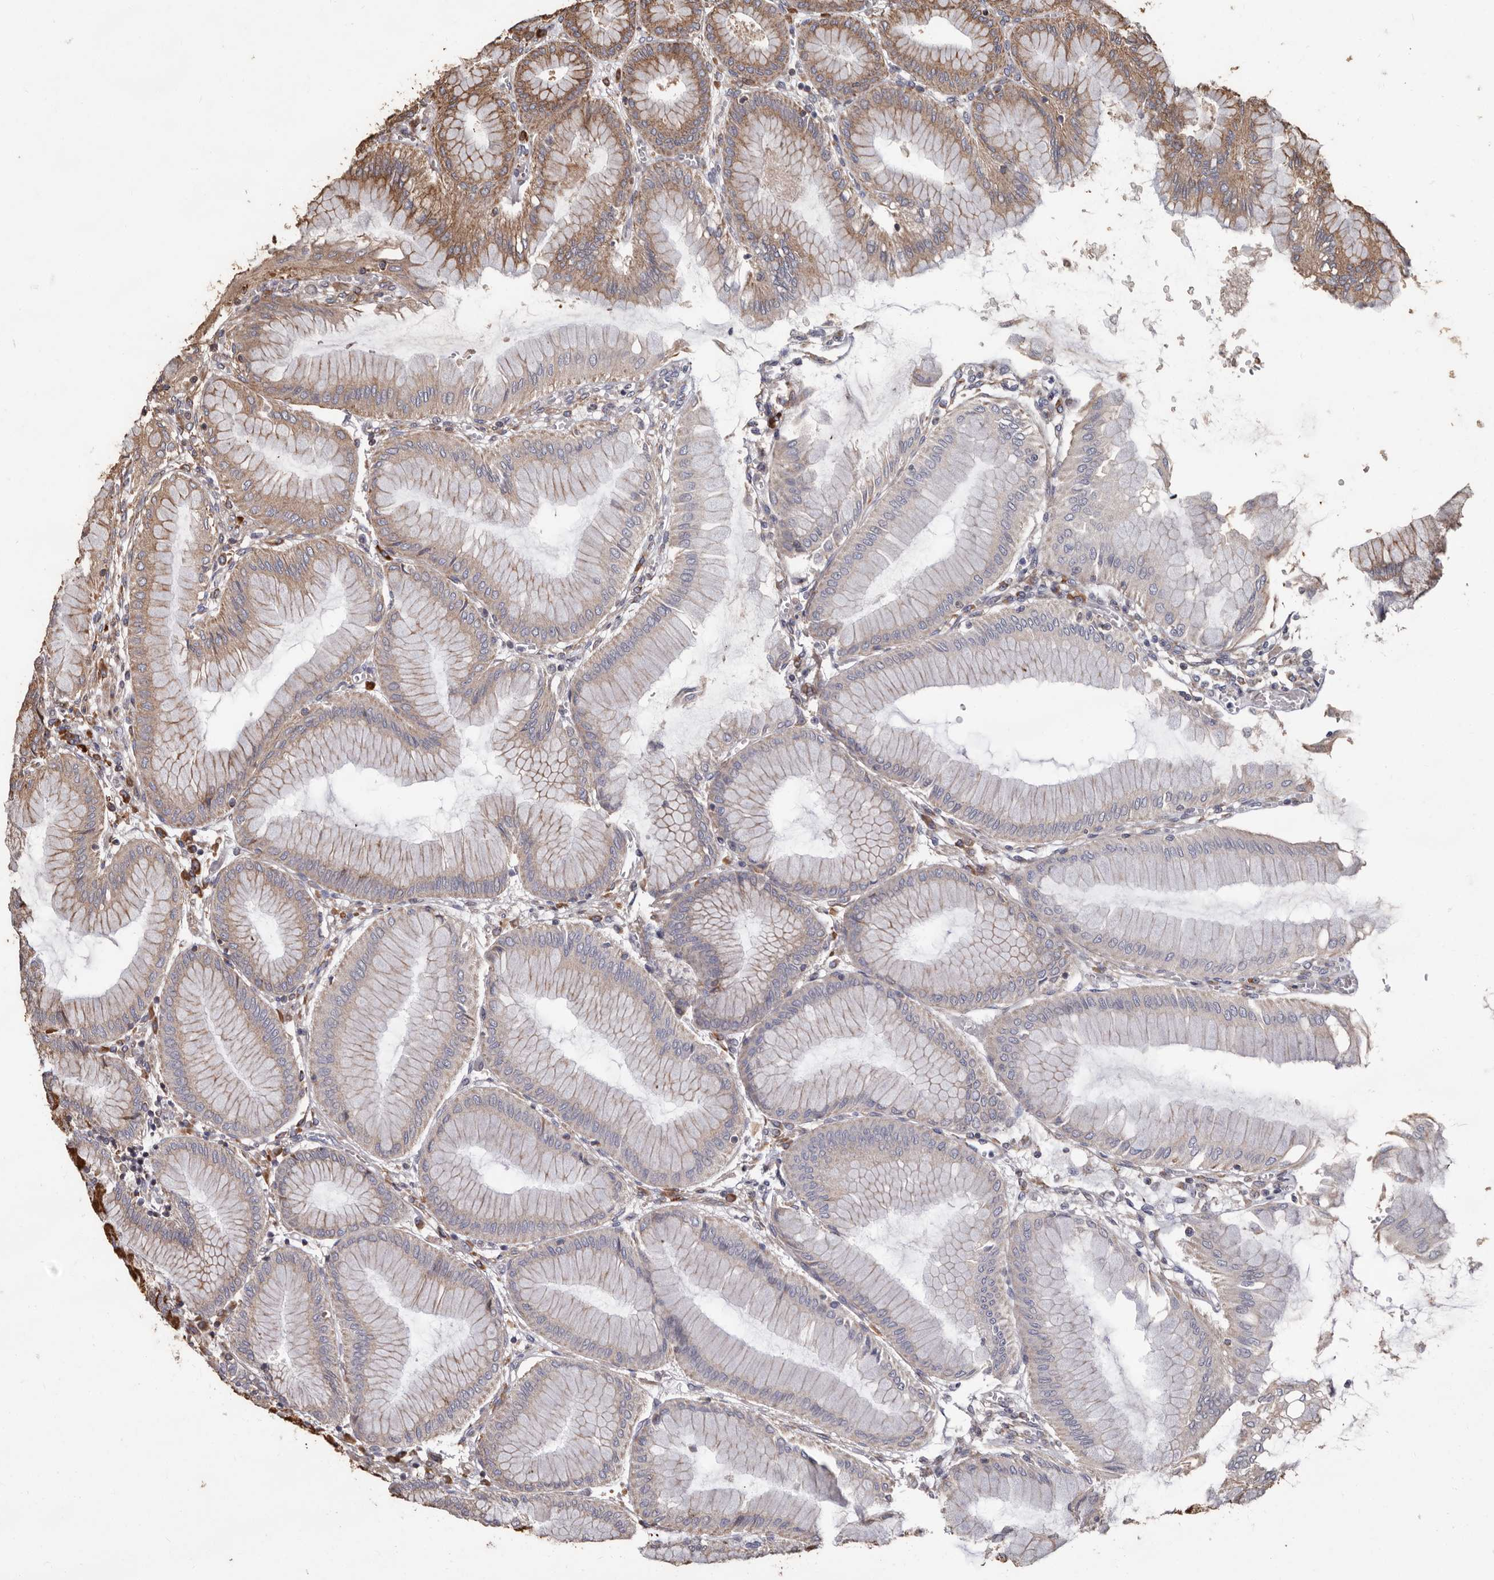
{"staining": {"intensity": "moderate", "quantity": "25%-75%", "location": "cytoplasmic/membranous"}, "tissue": "stomach", "cell_type": "Glandular cells", "image_type": "normal", "snomed": [{"axis": "morphology", "description": "Normal tissue, NOS"}, {"axis": "topography", "description": "Stomach, upper"}], "caption": "The histopathology image displays immunohistochemical staining of normal stomach. There is moderate cytoplasmic/membranous positivity is appreciated in about 25%-75% of glandular cells. The staining is performed using DAB (3,3'-diaminobenzidine) brown chromogen to label protein expression. The nuclei are counter-stained blue using hematoxylin.", "gene": "OSGIN2", "patient": {"sex": "female", "age": 56}}